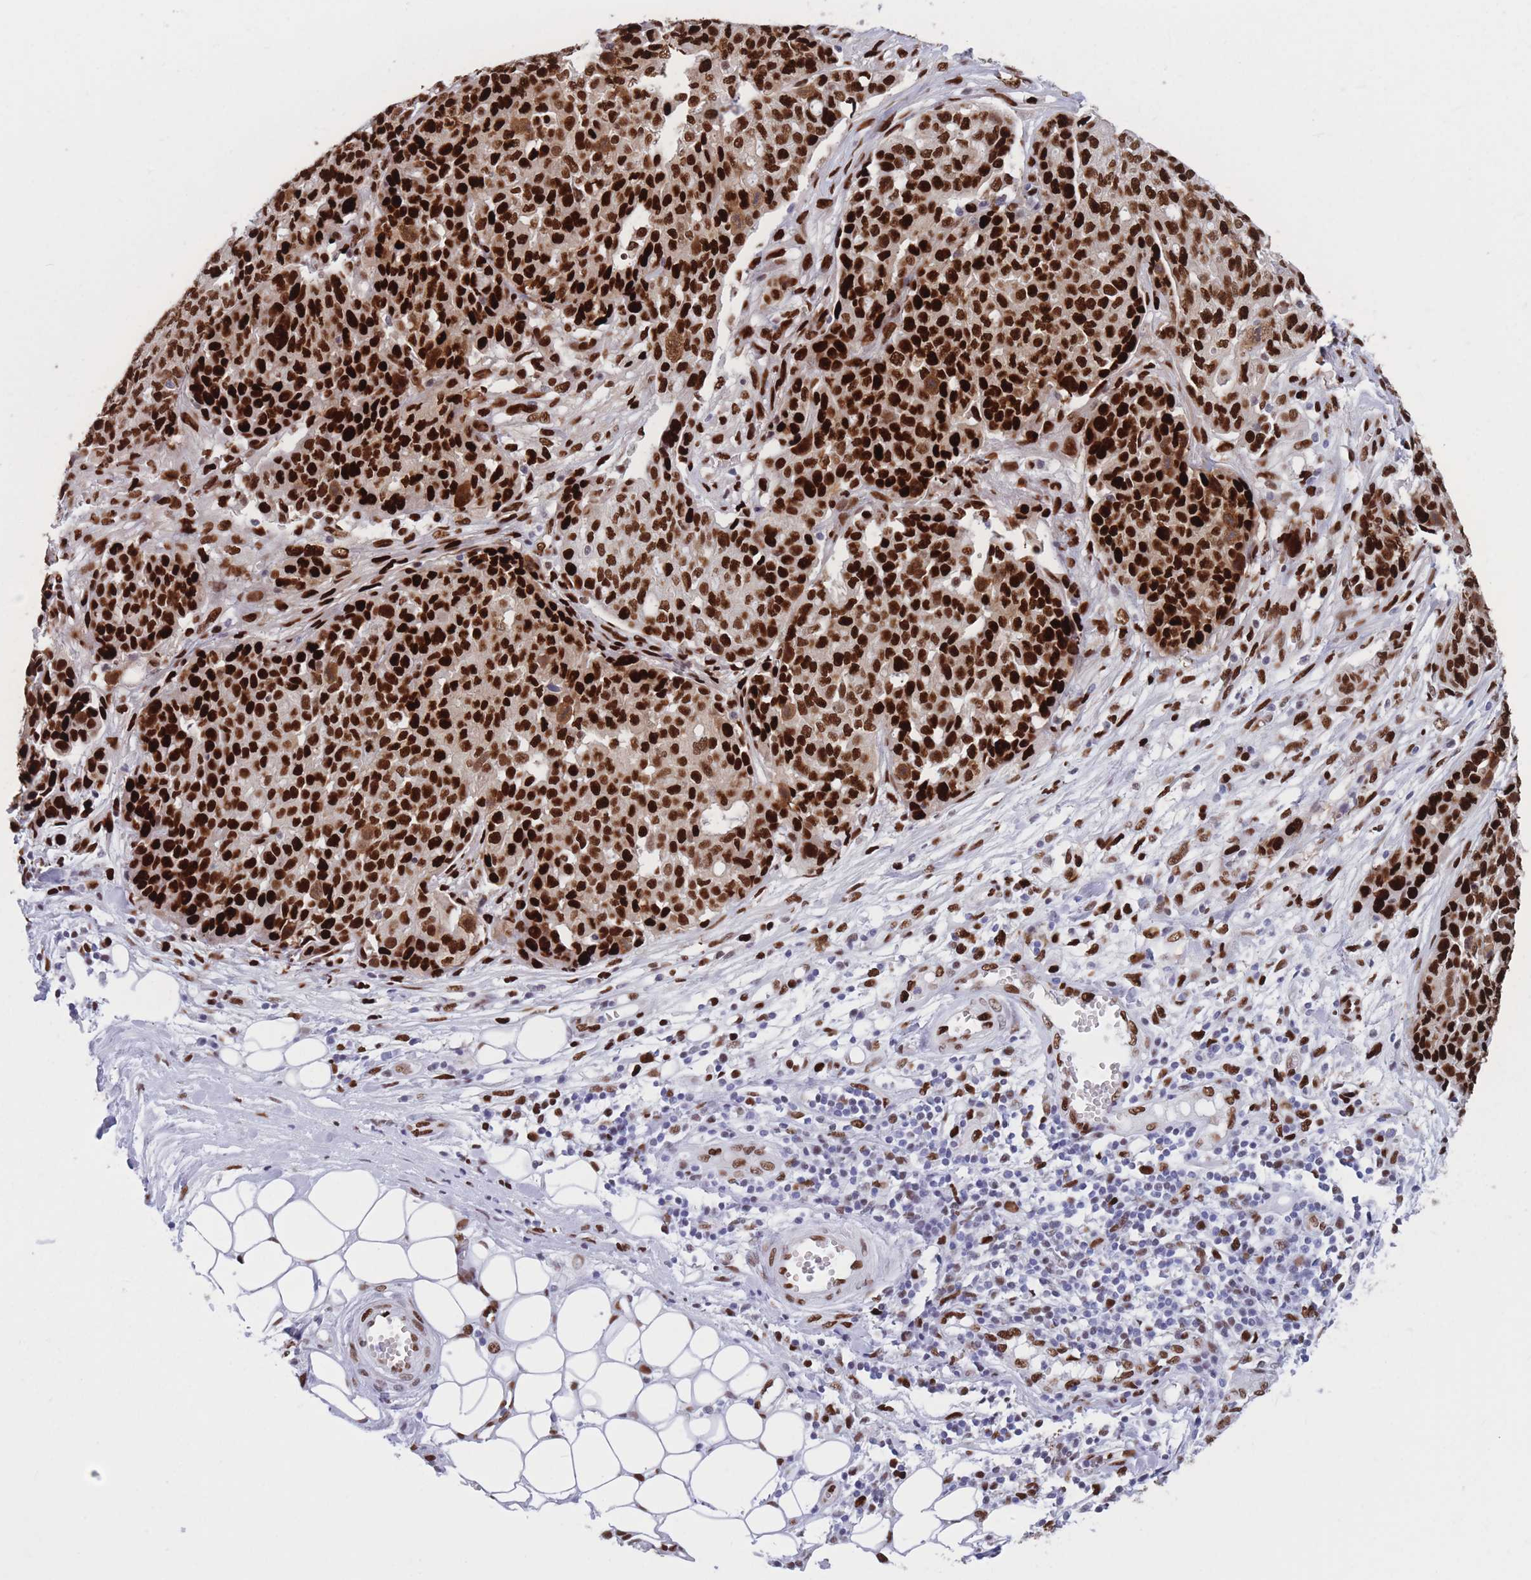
{"staining": {"intensity": "strong", "quantity": ">75%", "location": "nuclear"}, "tissue": "ovarian cancer", "cell_type": "Tumor cells", "image_type": "cancer", "snomed": [{"axis": "morphology", "description": "Cystadenocarcinoma, serous, NOS"}, {"axis": "topography", "description": "Soft tissue"}, {"axis": "topography", "description": "Ovary"}], "caption": "An image showing strong nuclear expression in about >75% of tumor cells in ovarian cancer, as visualized by brown immunohistochemical staining.", "gene": "NASP", "patient": {"sex": "female", "age": 57}}